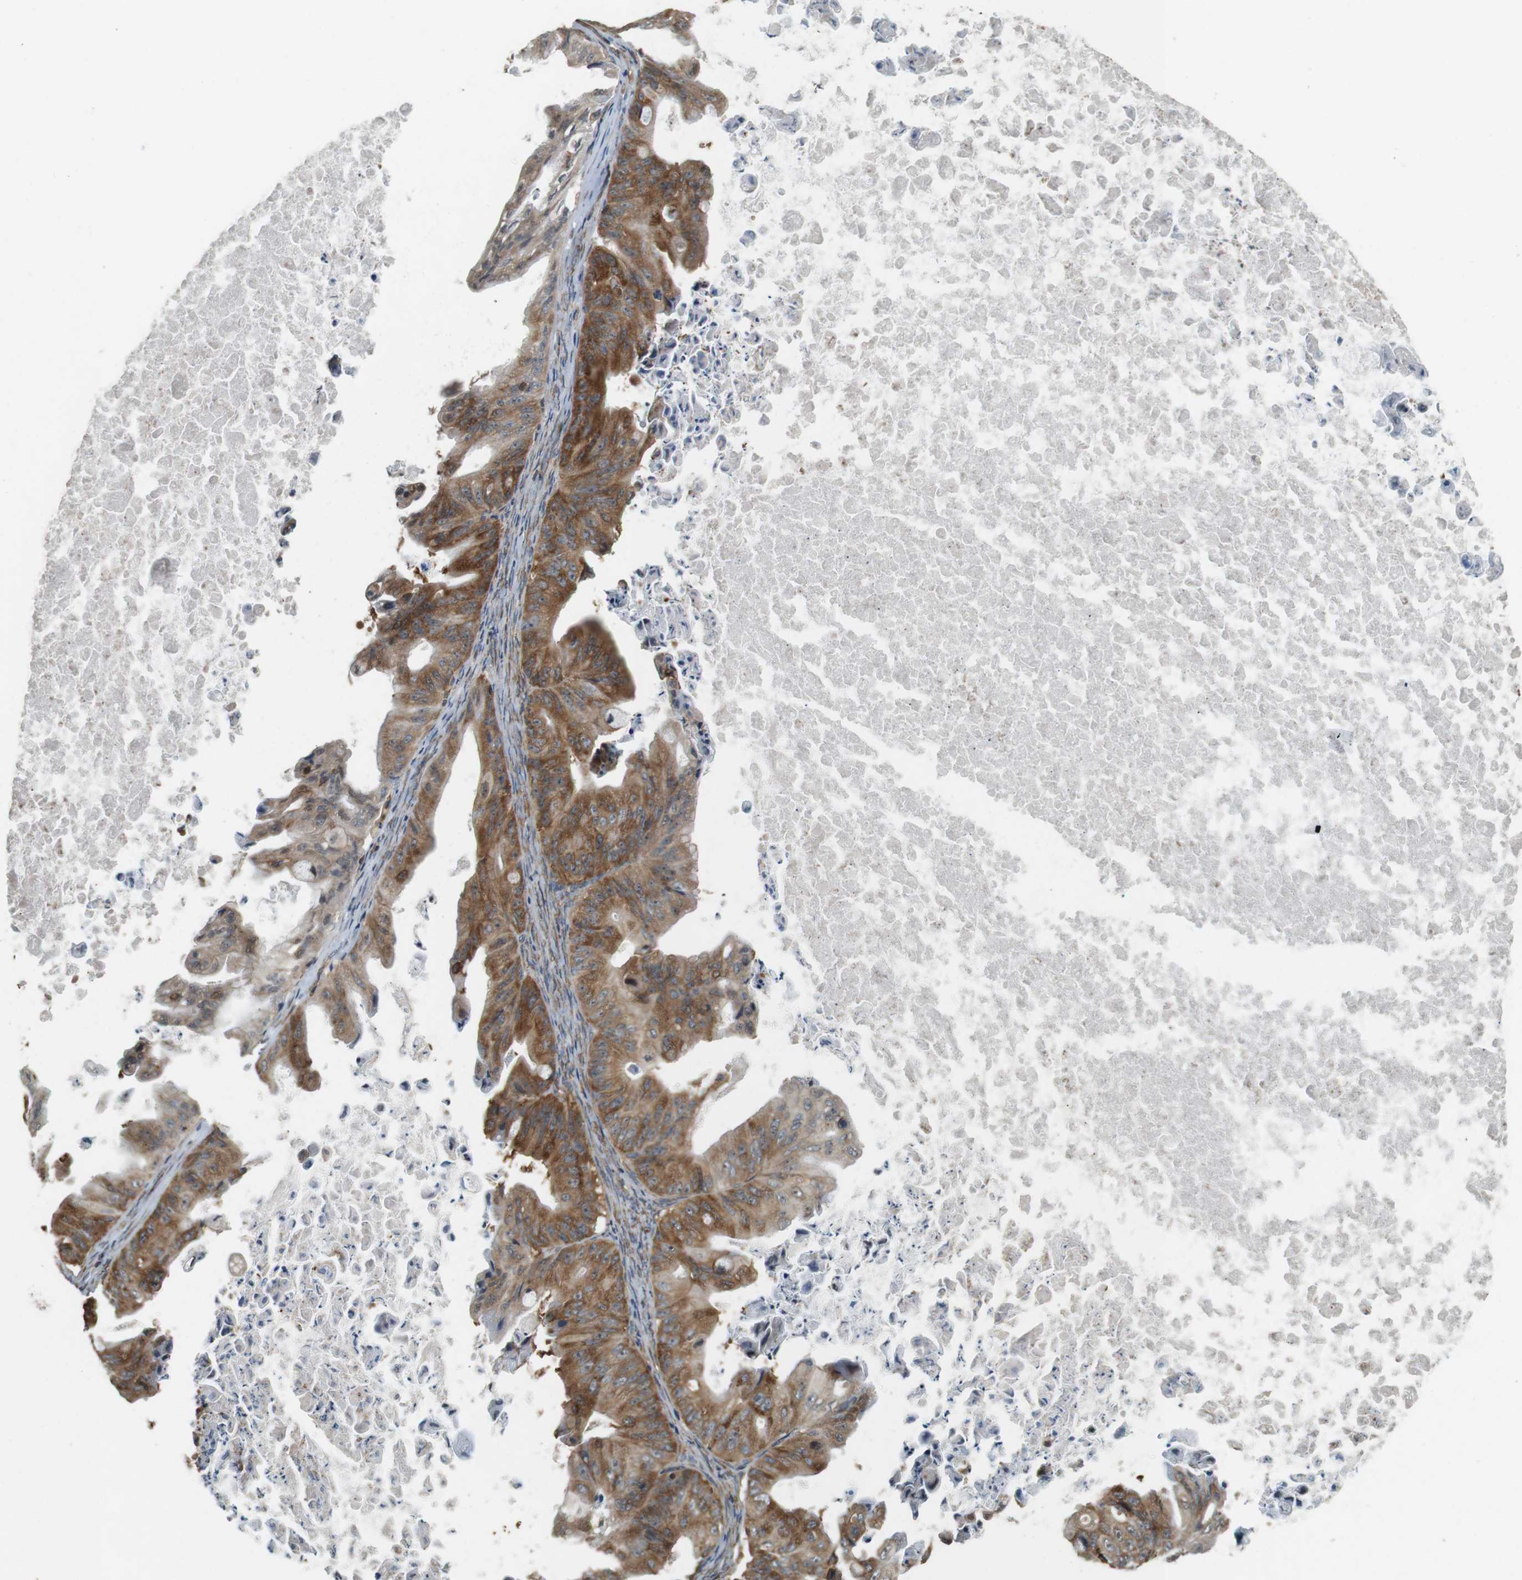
{"staining": {"intensity": "moderate", "quantity": ">75%", "location": "cytoplasmic/membranous"}, "tissue": "ovarian cancer", "cell_type": "Tumor cells", "image_type": "cancer", "snomed": [{"axis": "morphology", "description": "Cystadenocarcinoma, mucinous, NOS"}, {"axis": "topography", "description": "Ovary"}], "caption": "Immunohistochemistry (IHC) staining of ovarian mucinous cystadenocarcinoma, which displays medium levels of moderate cytoplasmic/membranous staining in about >75% of tumor cells indicating moderate cytoplasmic/membranous protein positivity. The staining was performed using DAB (3,3'-diaminobenzidine) (brown) for protein detection and nuclei were counterstained in hematoxylin (blue).", "gene": "PA2G4", "patient": {"sex": "female", "age": 37}}